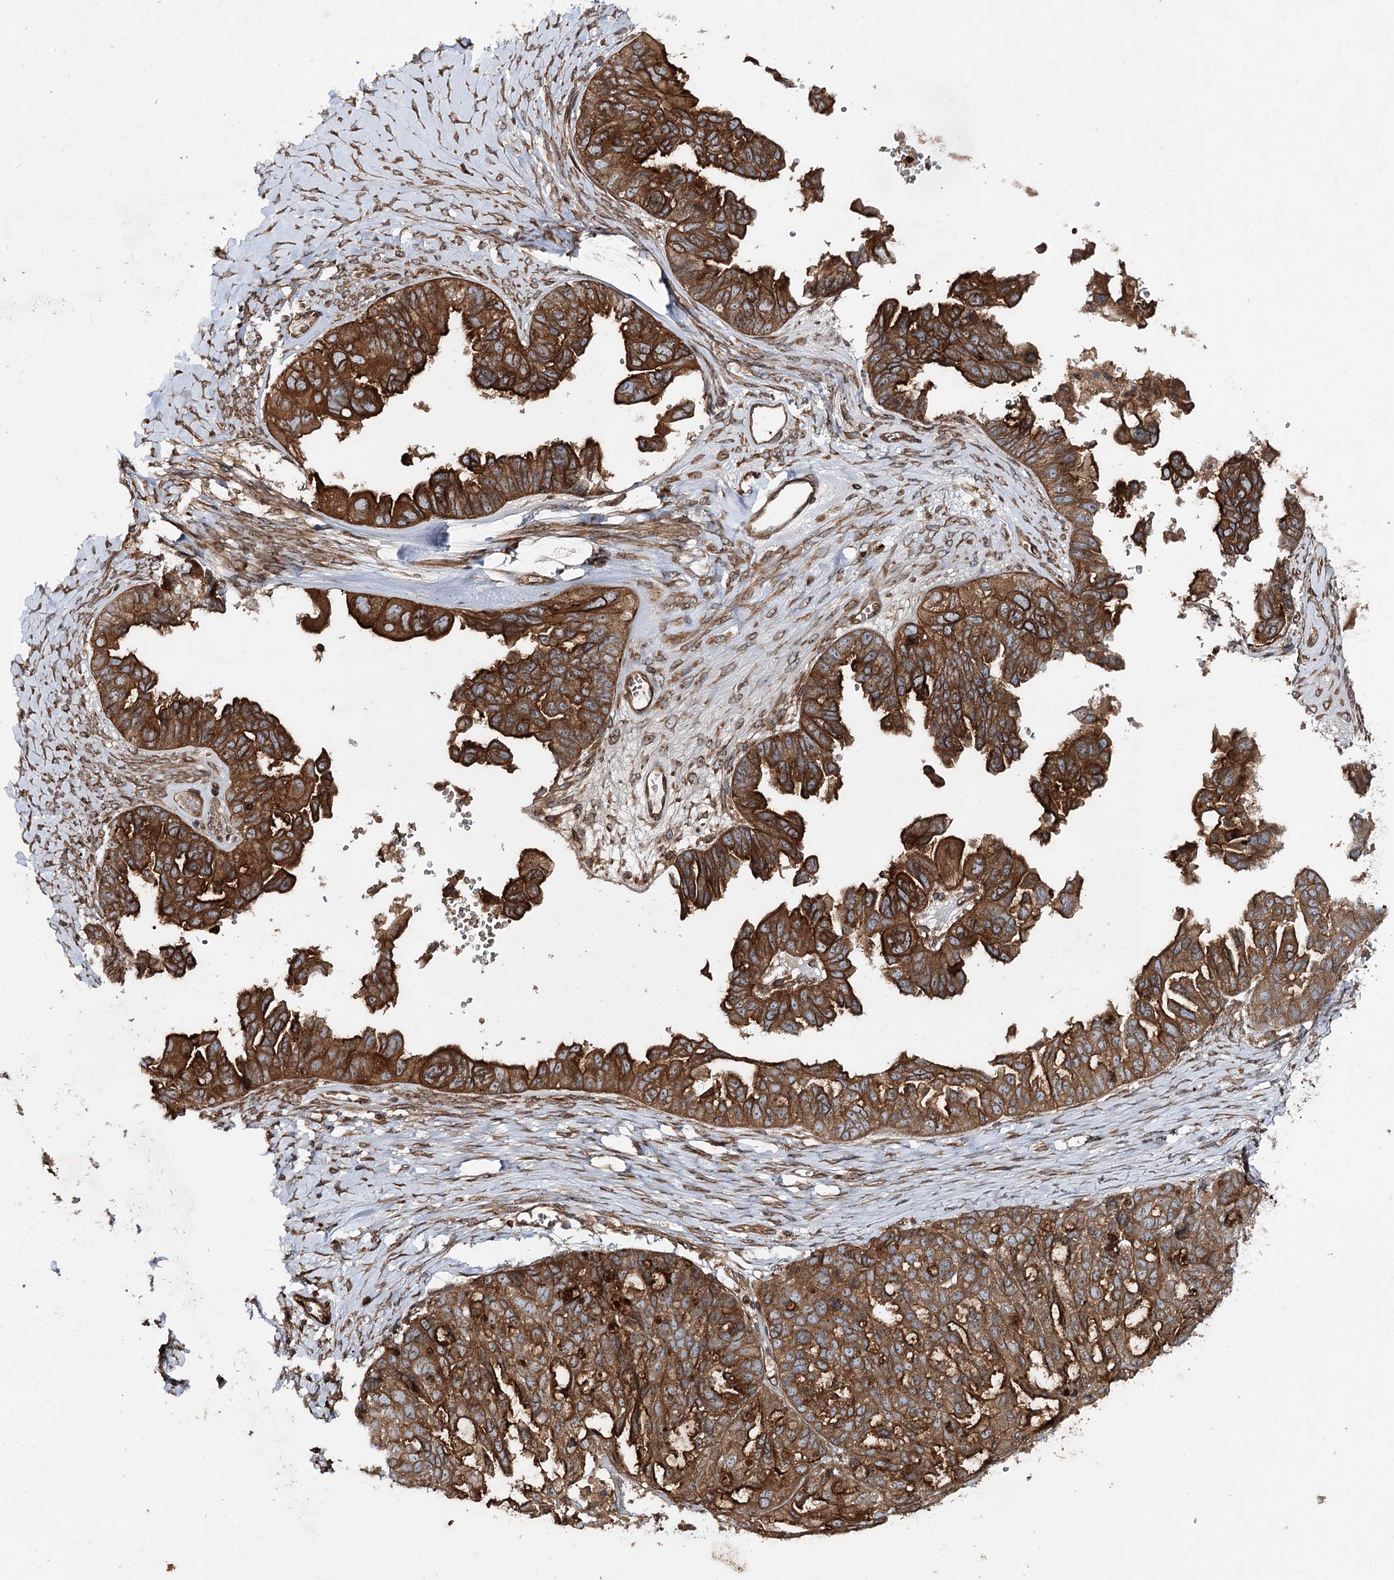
{"staining": {"intensity": "strong", "quantity": ">75%", "location": "cytoplasmic/membranous"}, "tissue": "ovarian cancer", "cell_type": "Tumor cells", "image_type": "cancer", "snomed": [{"axis": "morphology", "description": "Cystadenocarcinoma, serous, NOS"}, {"axis": "topography", "description": "Ovary"}], "caption": "Tumor cells display strong cytoplasmic/membranous expression in approximately >75% of cells in serous cystadenocarcinoma (ovarian).", "gene": "FGFR1OP2", "patient": {"sex": "female", "age": 79}}